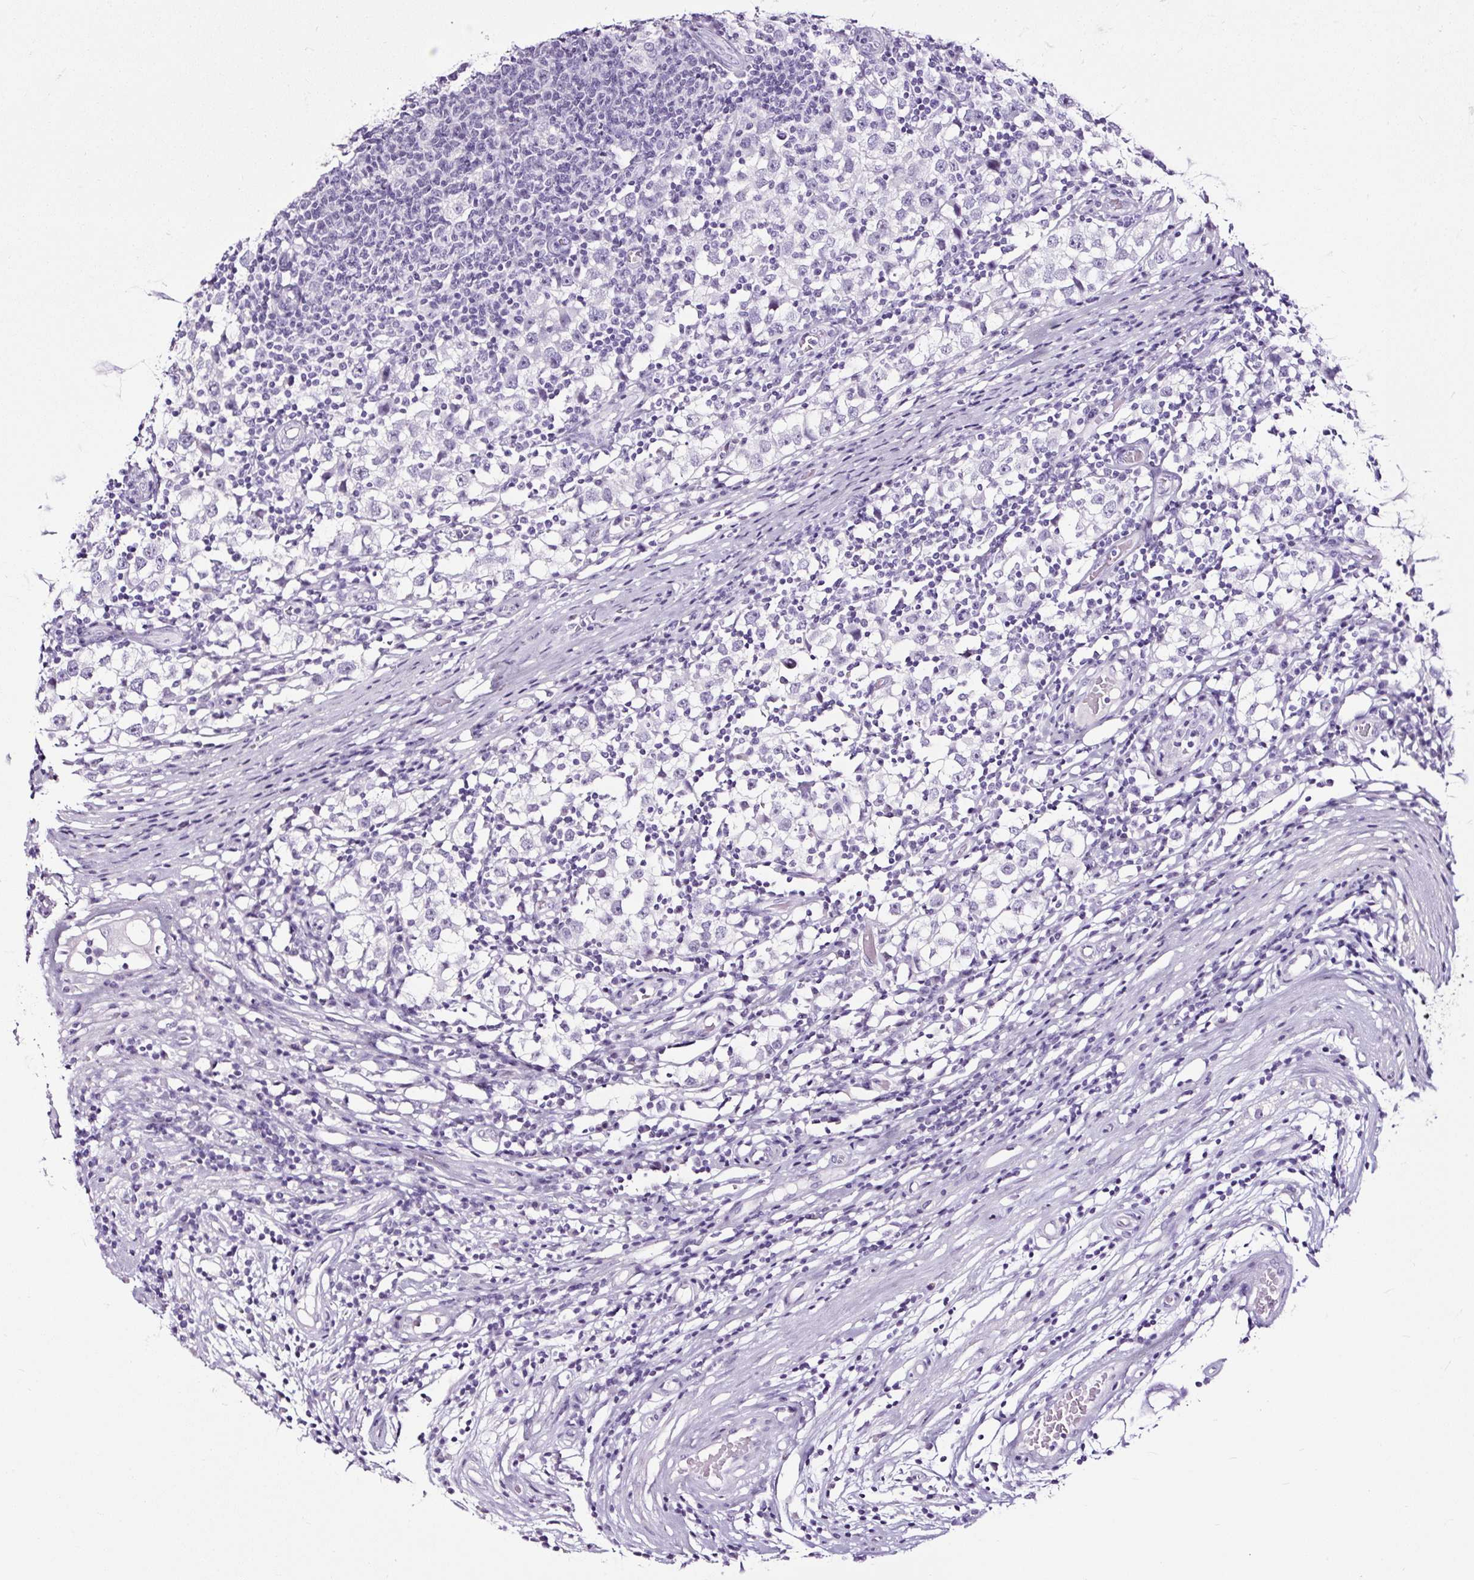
{"staining": {"intensity": "negative", "quantity": "none", "location": "none"}, "tissue": "testis cancer", "cell_type": "Tumor cells", "image_type": "cancer", "snomed": [{"axis": "morphology", "description": "Seminoma, NOS"}, {"axis": "topography", "description": "Testis"}], "caption": "Human testis seminoma stained for a protein using IHC displays no staining in tumor cells.", "gene": "NPHS2", "patient": {"sex": "male", "age": 65}}